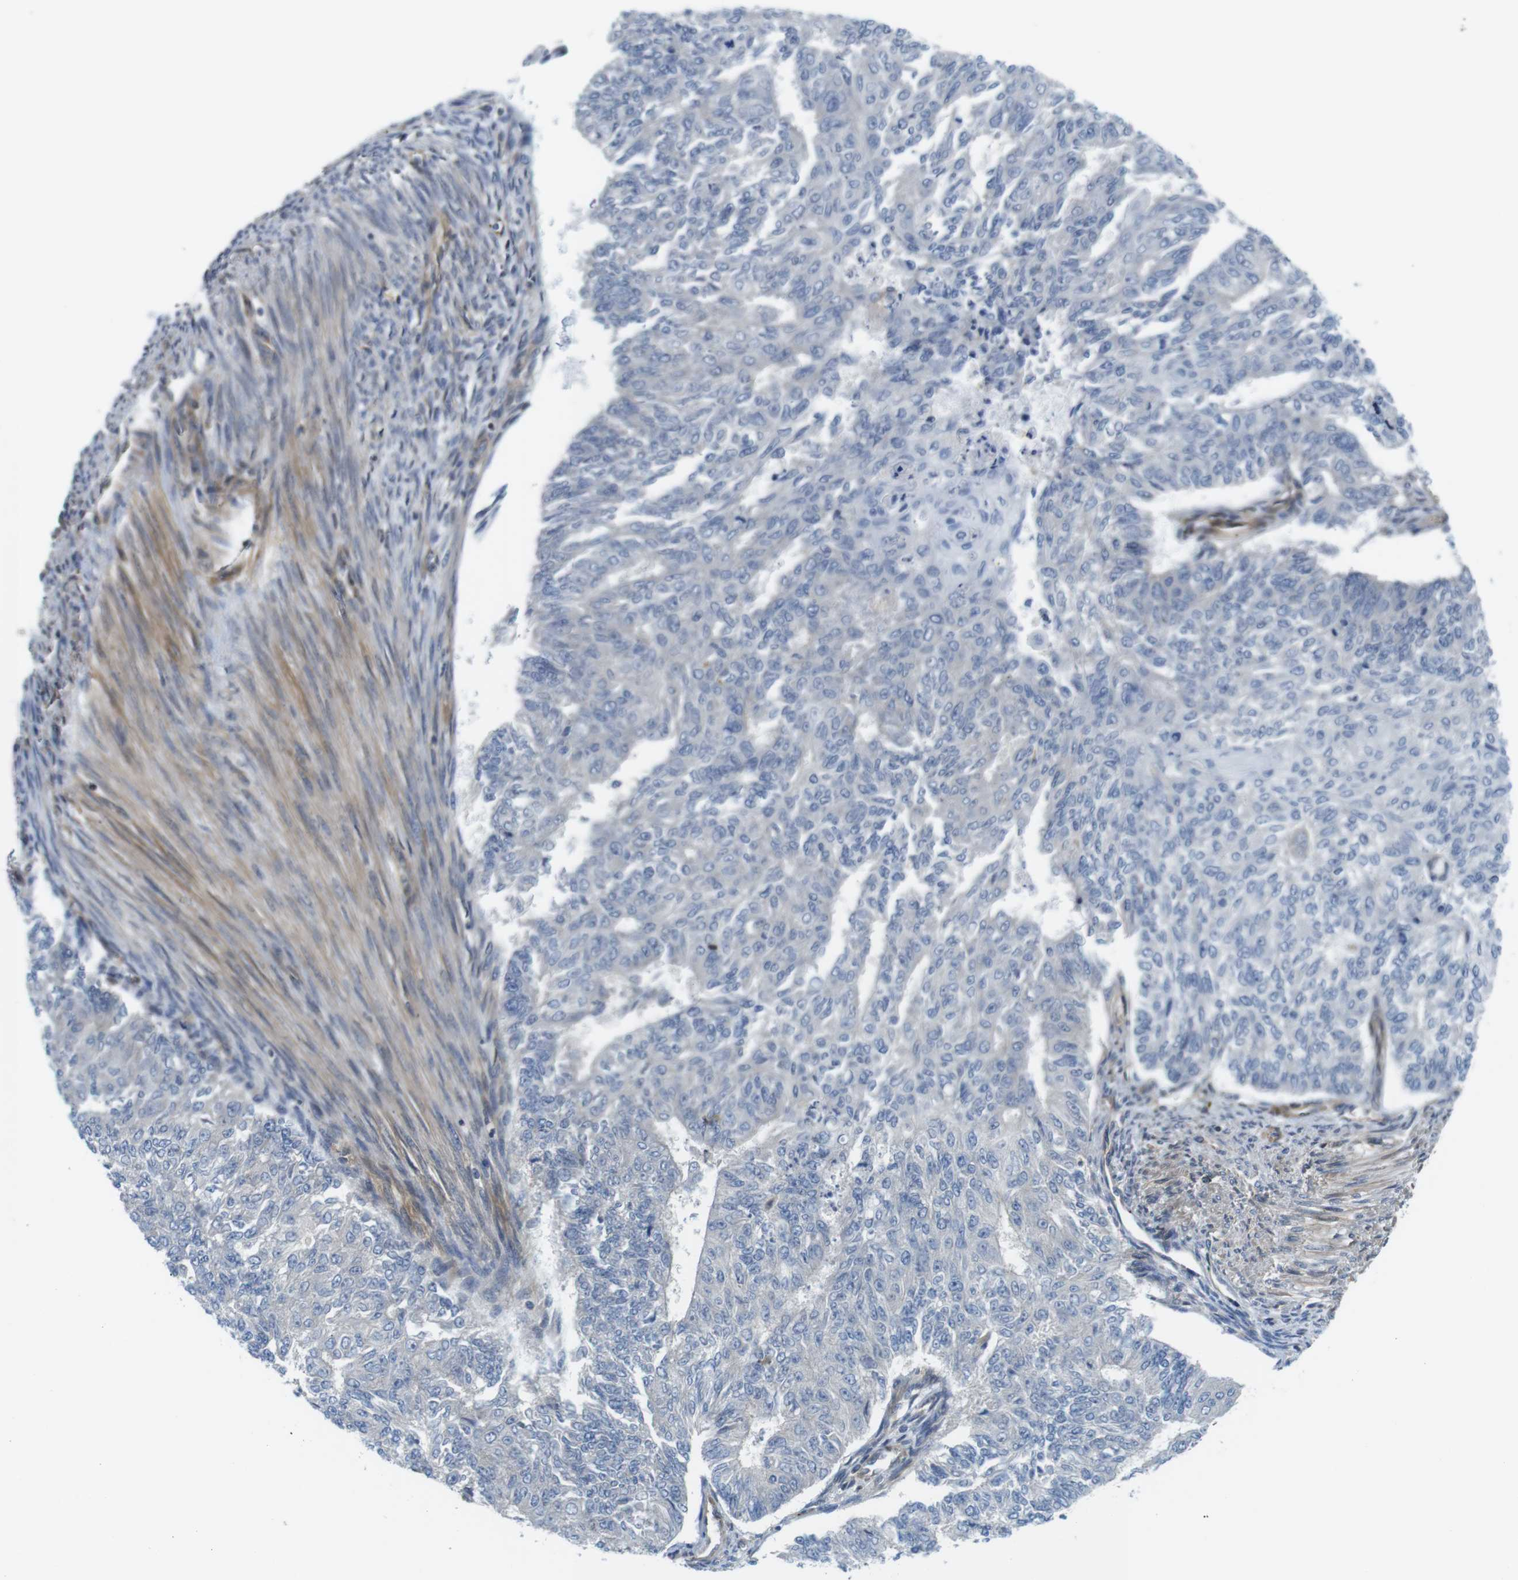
{"staining": {"intensity": "negative", "quantity": "none", "location": "none"}, "tissue": "endometrial cancer", "cell_type": "Tumor cells", "image_type": "cancer", "snomed": [{"axis": "morphology", "description": "Adenocarcinoma, NOS"}, {"axis": "topography", "description": "Endometrium"}], "caption": "This is an IHC photomicrograph of human adenocarcinoma (endometrial). There is no positivity in tumor cells.", "gene": "HERPUD2", "patient": {"sex": "female", "age": 32}}